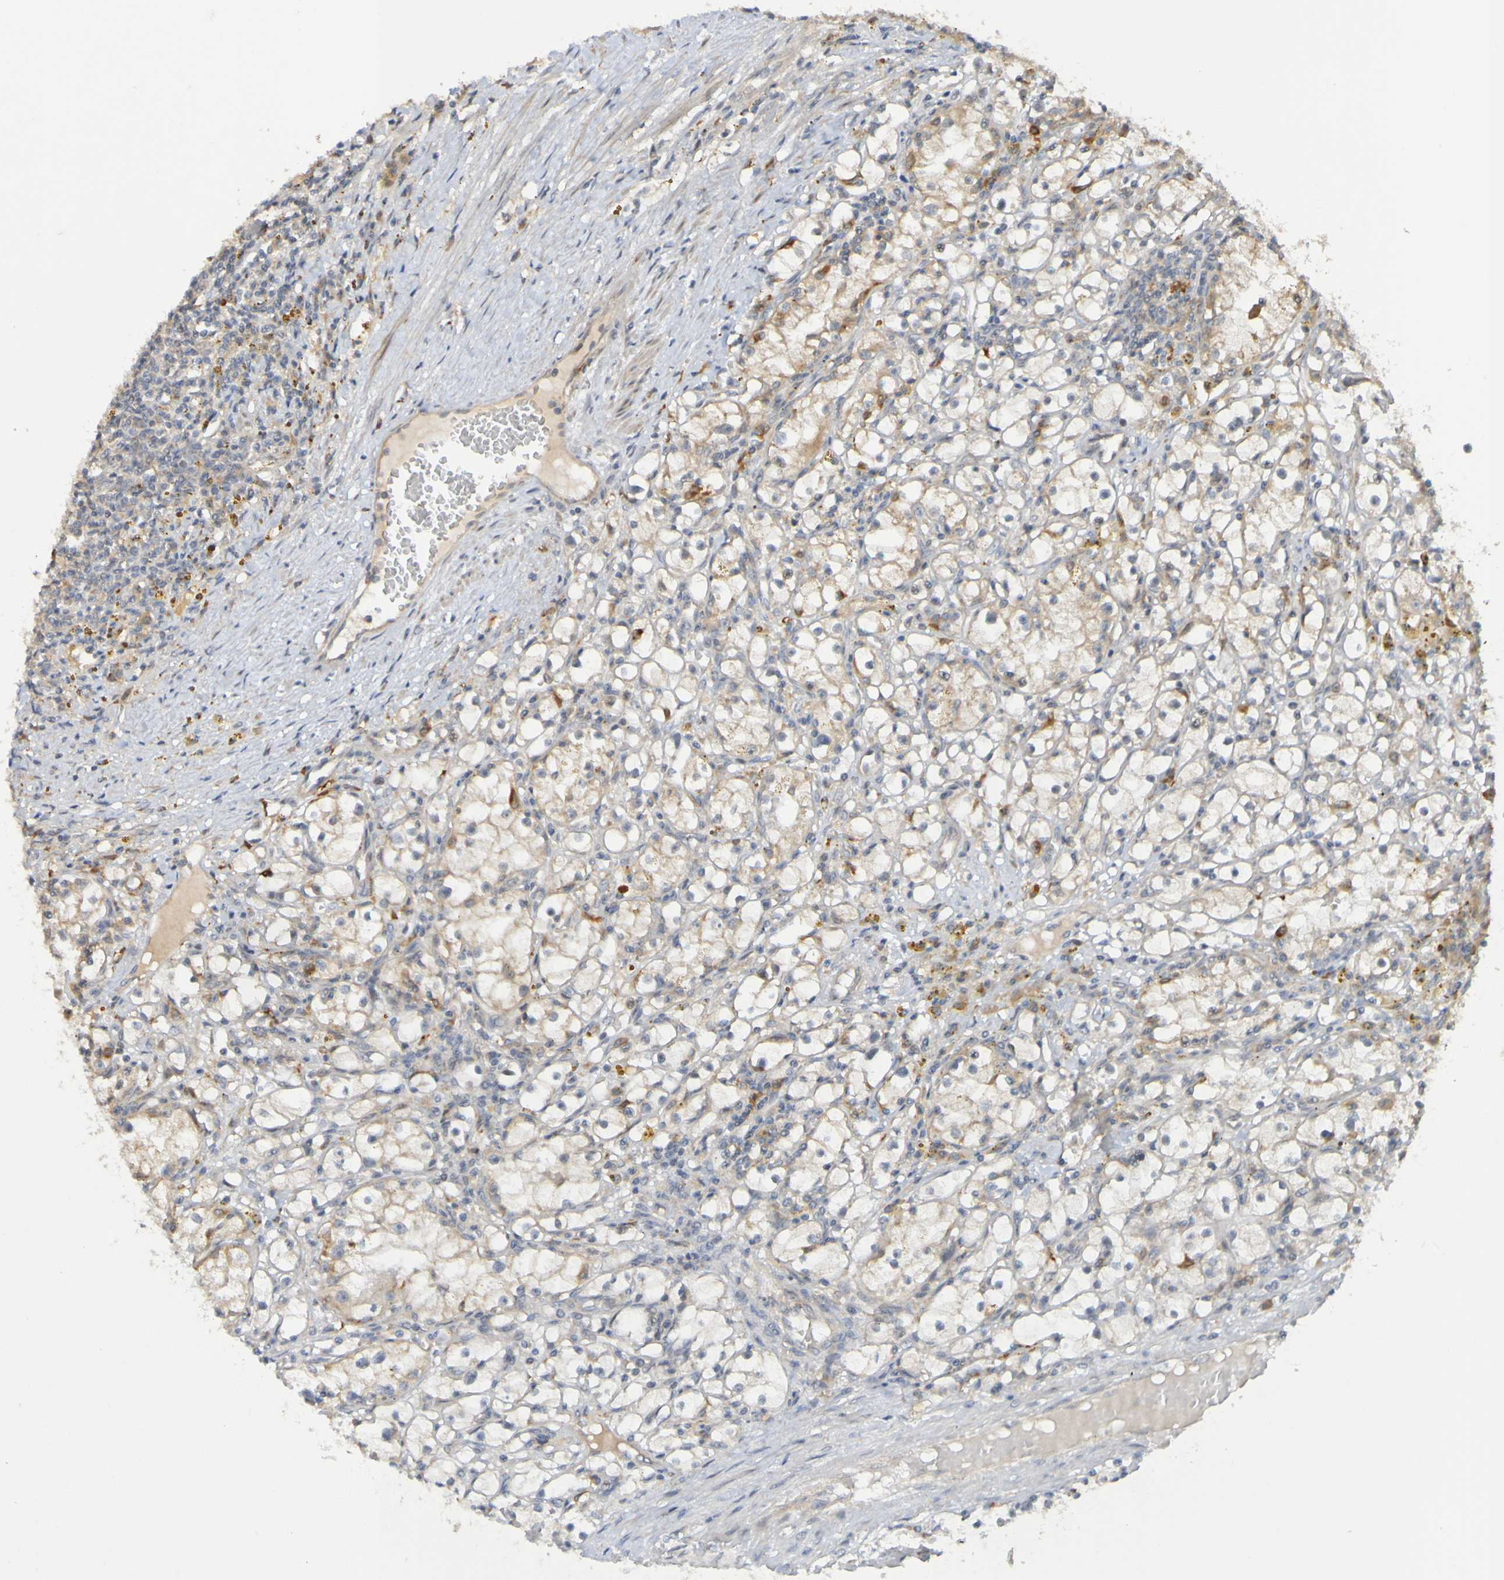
{"staining": {"intensity": "weak", "quantity": "<25%", "location": "cytoplasmic/membranous"}, "tissue": "renal cancer", "cell_type": "Tumor cells", "image_type": "cancer", "snomed": [{"axis": "morphology", "description": "Adenocarcinoma, NOS"}, {"axis": "topography", "description": "Kidney"}], "caption": "This is an IHC histopathology image of renal cancer. There is no staining in tumor cells.", "gene": "NAV2", "patient": {"sex": "male", "age": 56}}